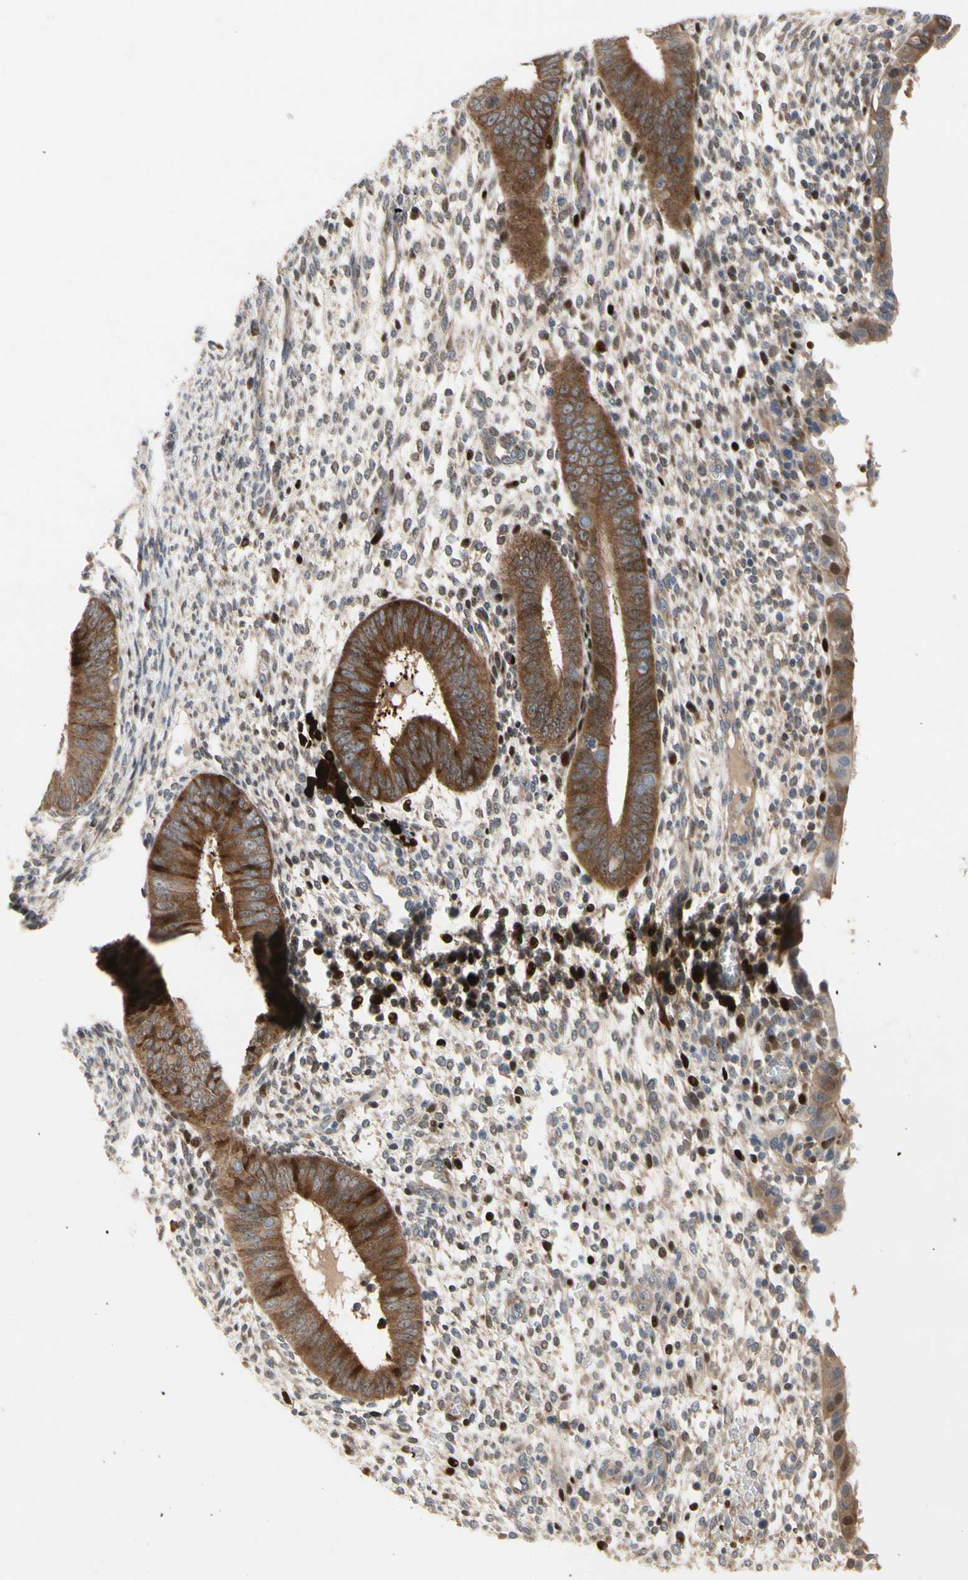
{"staining": {"intensity": "moderate", "quantity": "<25%", "location": "nuclear"}, "tissue": "endometrium", "cell_type": "Cells in endometrial stroma", "image_type": "normal", "snomed": [{"axis": "morphology", "description": "Normal tissue, NOS"}, {"axis": "topography", "description": "Endometrium"}], "caption": "This histopathology image demonstrates benign endometrium stained with immunohistochemistry (IHC) to label a protein in brown. The nuclear of cells in endometrial stroma show moderate positivity for the protein. Nuclei are counter-stained blue.", "gene": "HMGCR", "patient": {"sex": "female", "age": 35}}